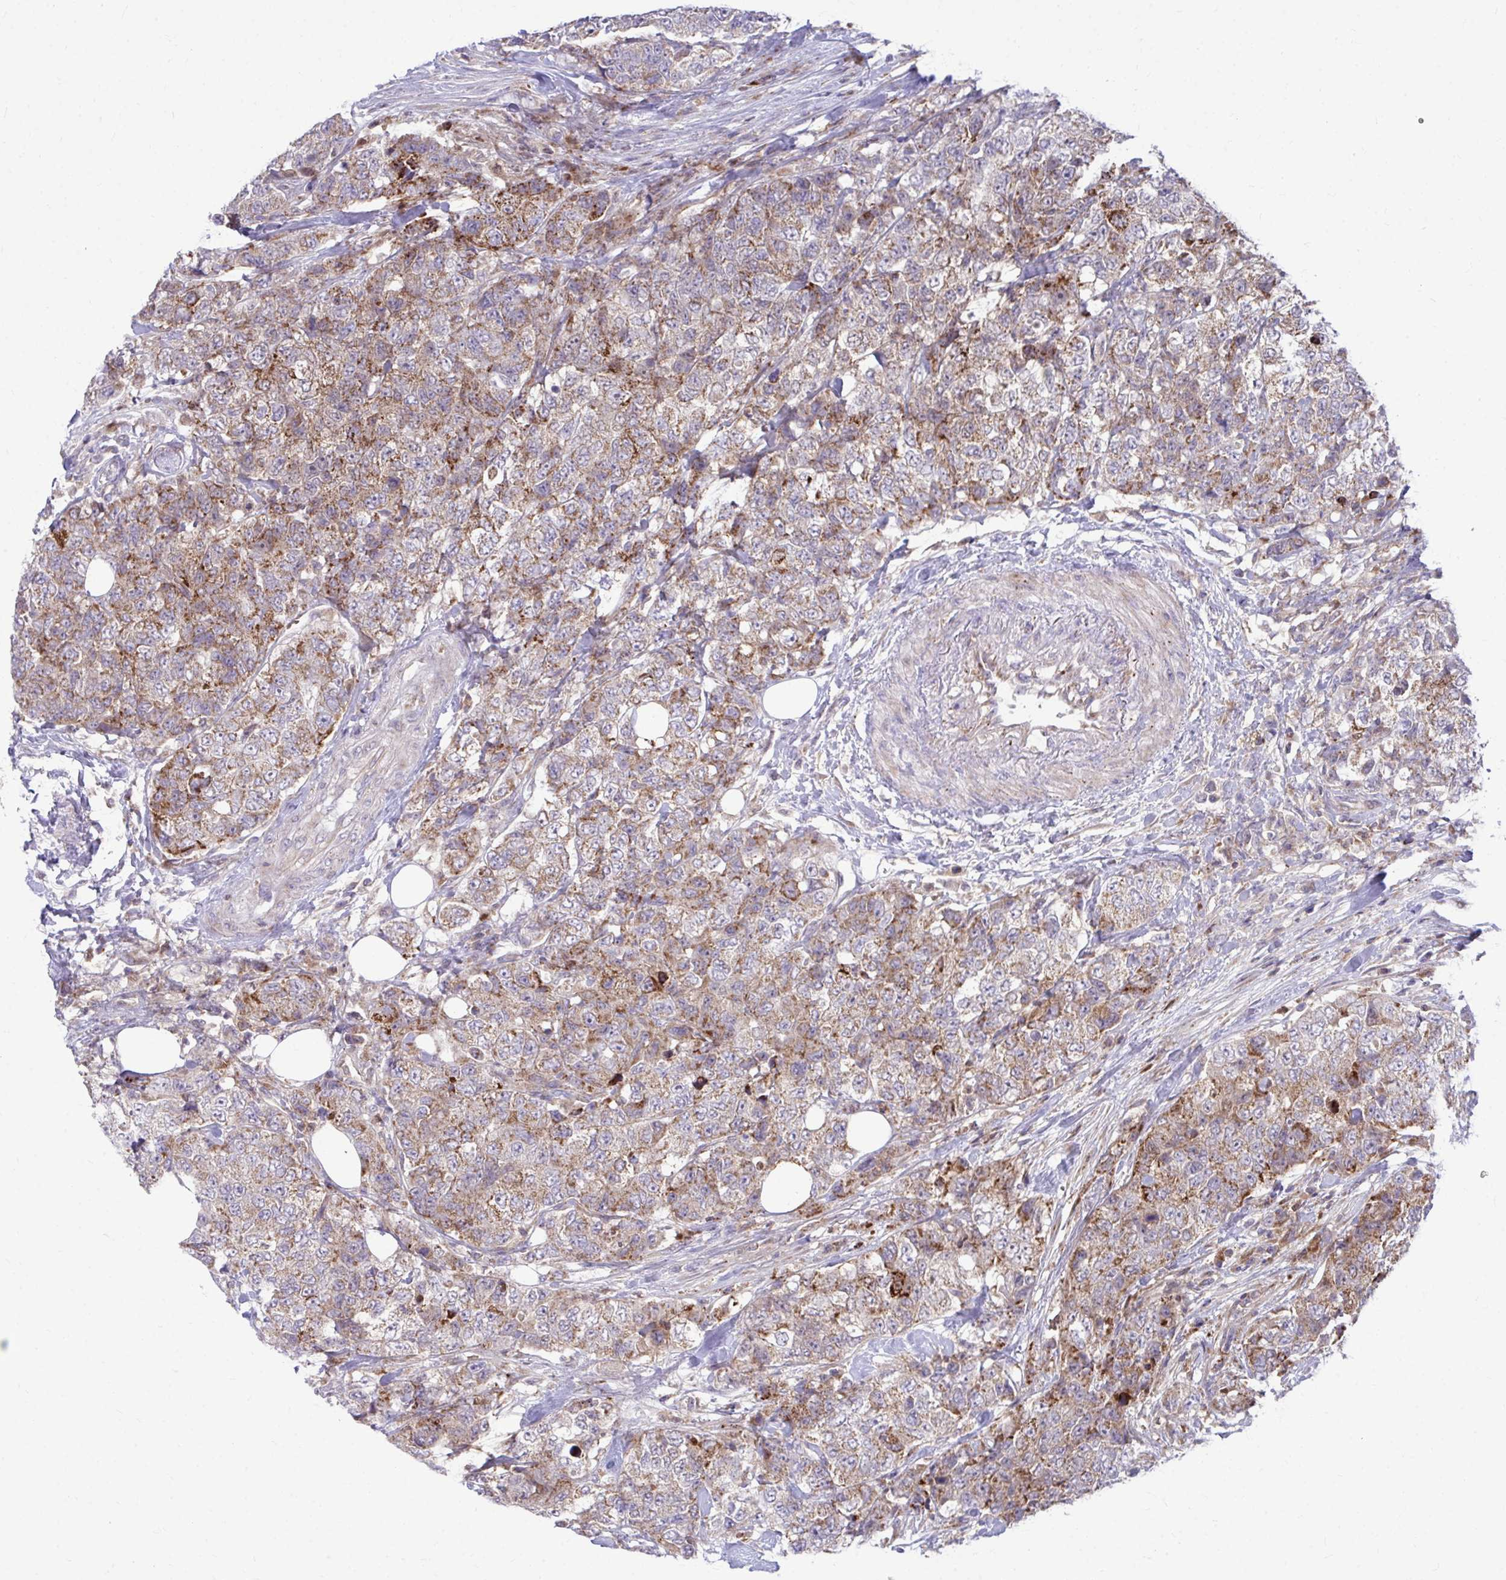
{"staining": {"intensity": "moderate", "quantity": "25%-75%", "location": "cytoplasmic/membranous"}, "tissue": "urothelial cancer", "cell_type": "Tumor cells", "image_type": "cancer", "snomed": [{"axis": "morphology", "description": "Urothelial carcinoma, High grade"}, {"axis": "topography", "description": "Urinary bladder"}], "caption": "Urothelial carcinoma (high-grade) was stained to show a protein in brown. There is medium levels of moderate cytoplasmic/membranous expression in about 25%-75% of tumor cells. (brown staining indicates protein expression, while blue staining denotes nuclei).", "gene": "C16orf54", "patient": {"sex": "female", "age": 78}}